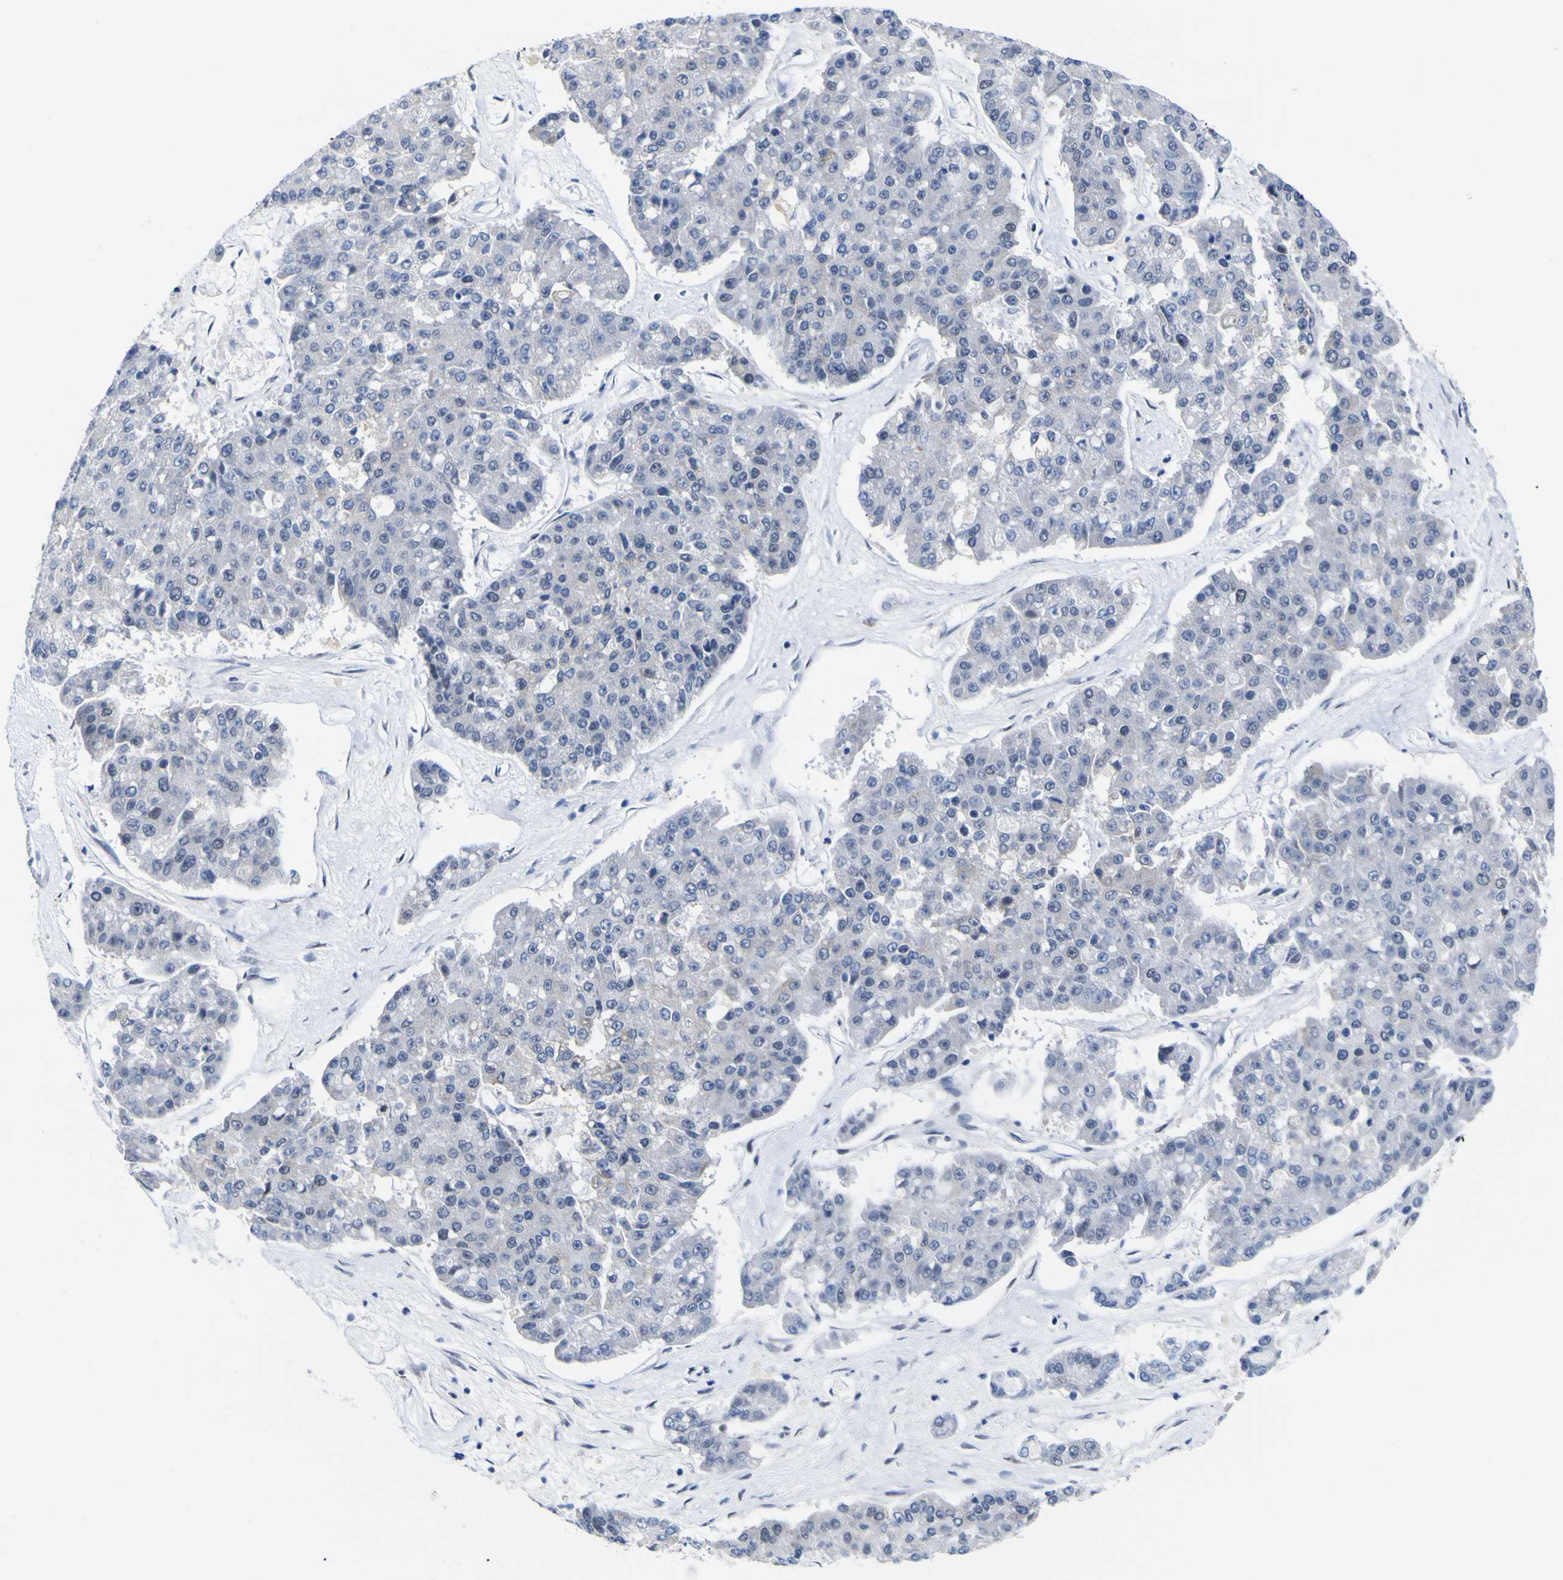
{"staining": {"intensity": "negative", "quantity": "none", "location": "none"}, "tissue": "pancreatic cancer", "cell_type": "Tumor cells", "image_type": "cancer", "snomed": [{"axis": "morphology", "description": "Adenocarcinoma, NOS"}, {"axis": "topography", "description": "Pancreas"}], "caption": "Immunohistochemistry micrograph of neoplastic tissue: pancreatic cancer stained with DAB (3,3'-diaminobenzidine) displays no significant protein positivity in tumor cells.", "gene": "MBD3", "patient": {"sex": "male", "age": 50}}